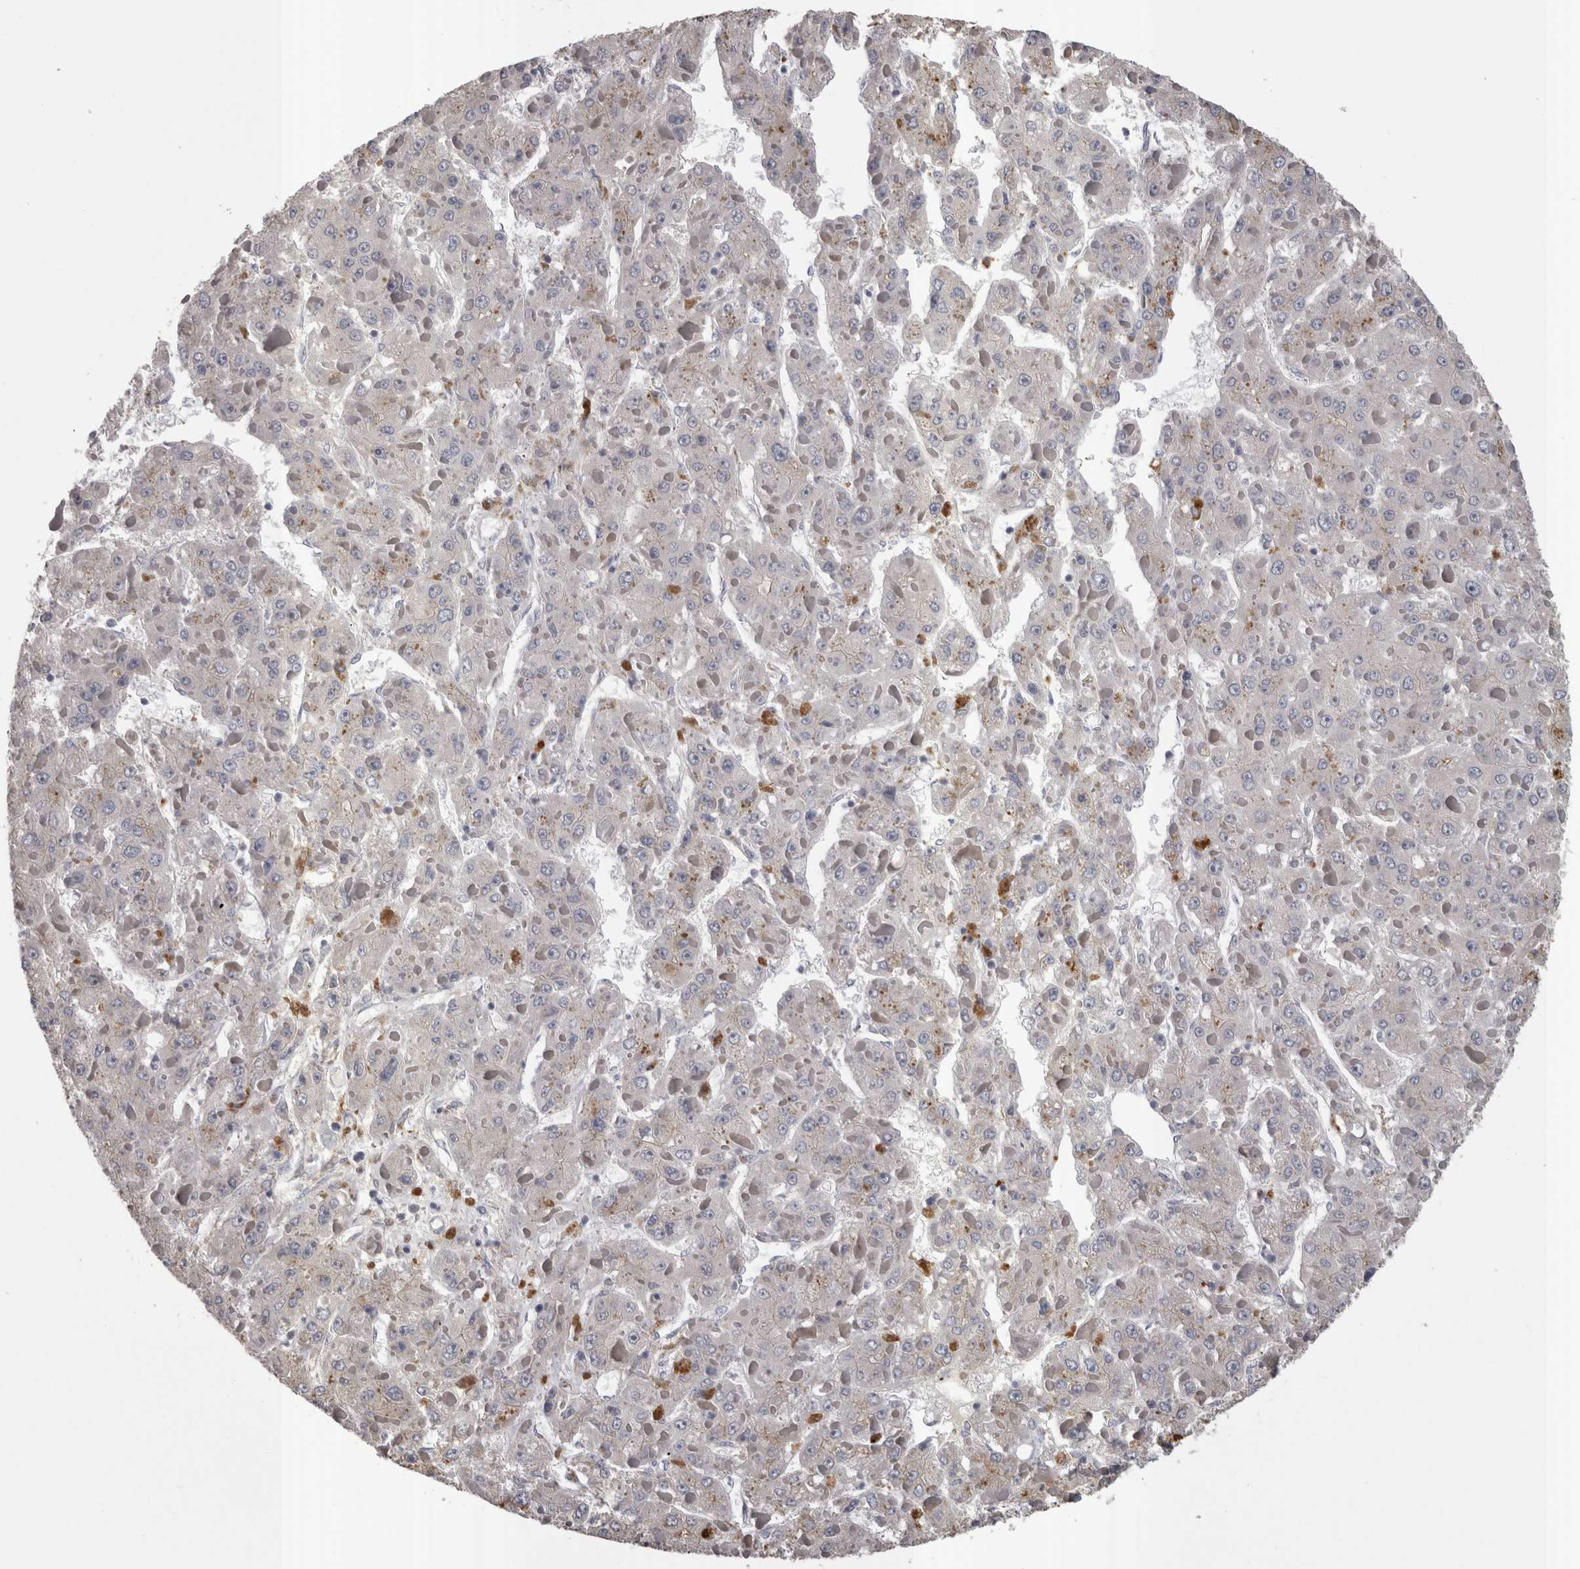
{"staining": {"intensity": "negative", "quantity": "none", "location": "none"}, "tissue": "liver cancer", "cell_type": "Tumor cells", "image_type": "cancer", "snomed": [{"axis": "morphology", "description": "Carcinoma, Hepatocellular, NOS"}, {"axis": "topography", "description": "Liver"}], "caption": "Protein analysis of liver cancer demonstrates no significant expression in tumor cells.", "gene": "STC1", "patient": {"sex": "female", "age": 73}}